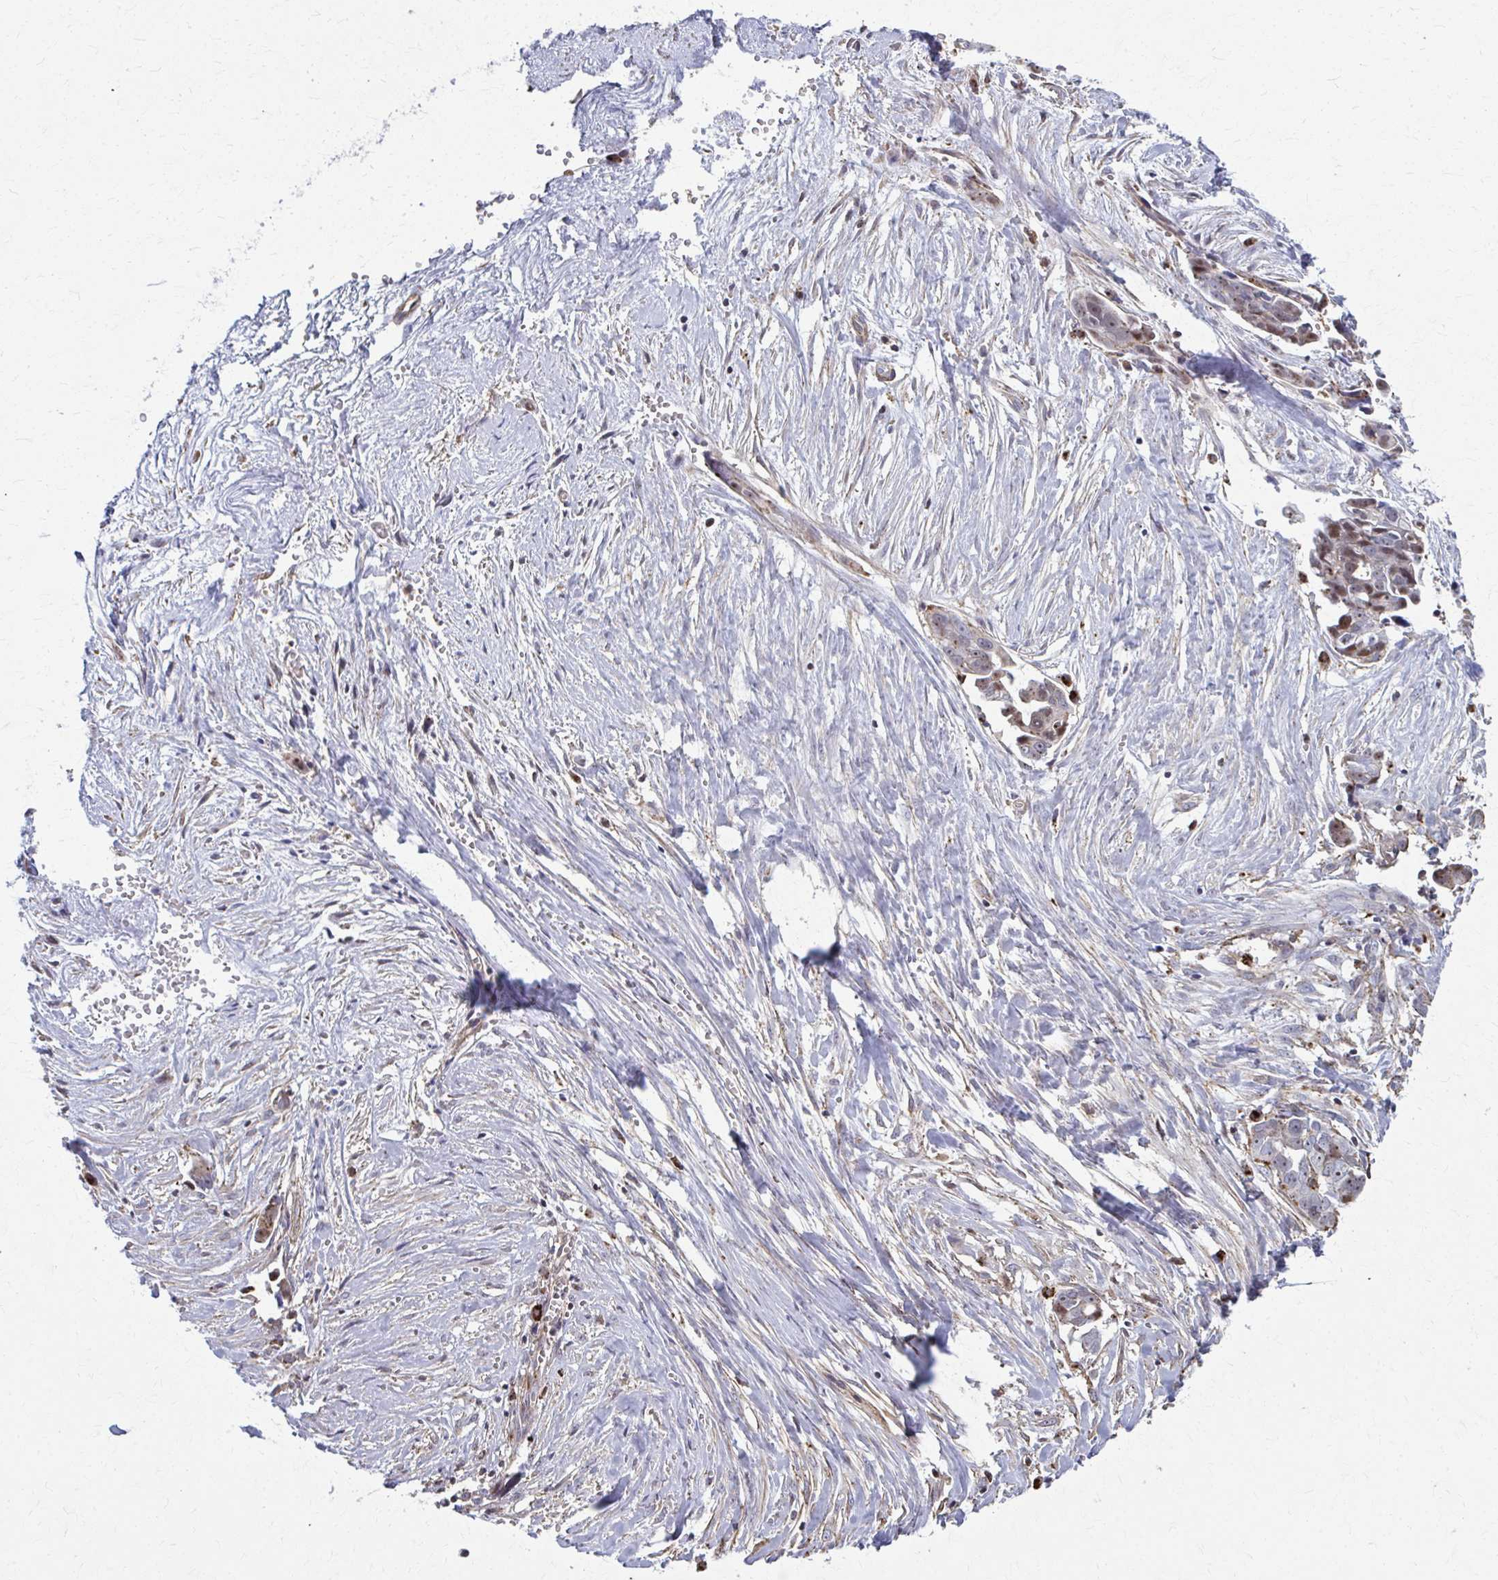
{"staining": {"intensity": "moderate", "quantity": "<25%", "location": "cytoplasmic/membranous,nuclear"}, "tissue": "ovarian cancer", "cell_type": "Tumor cells", "image_type": "cancer", "snomed": [{"axis": "morphology", "description": "Cystadenocarcinoma, serous, NOS"}, {"axis": "topography", "description": "Ovary"}], "caption": "High-power microscopy captured an IHC micrograph of serous cystadenocarcinoma (ovarian), revealing moderate cytoplasmic/membranous and nuclear positivity in about <25% of tumor cells.", "gene": "LRRC4B", "patient": {"sex": "female", "age": 59}}